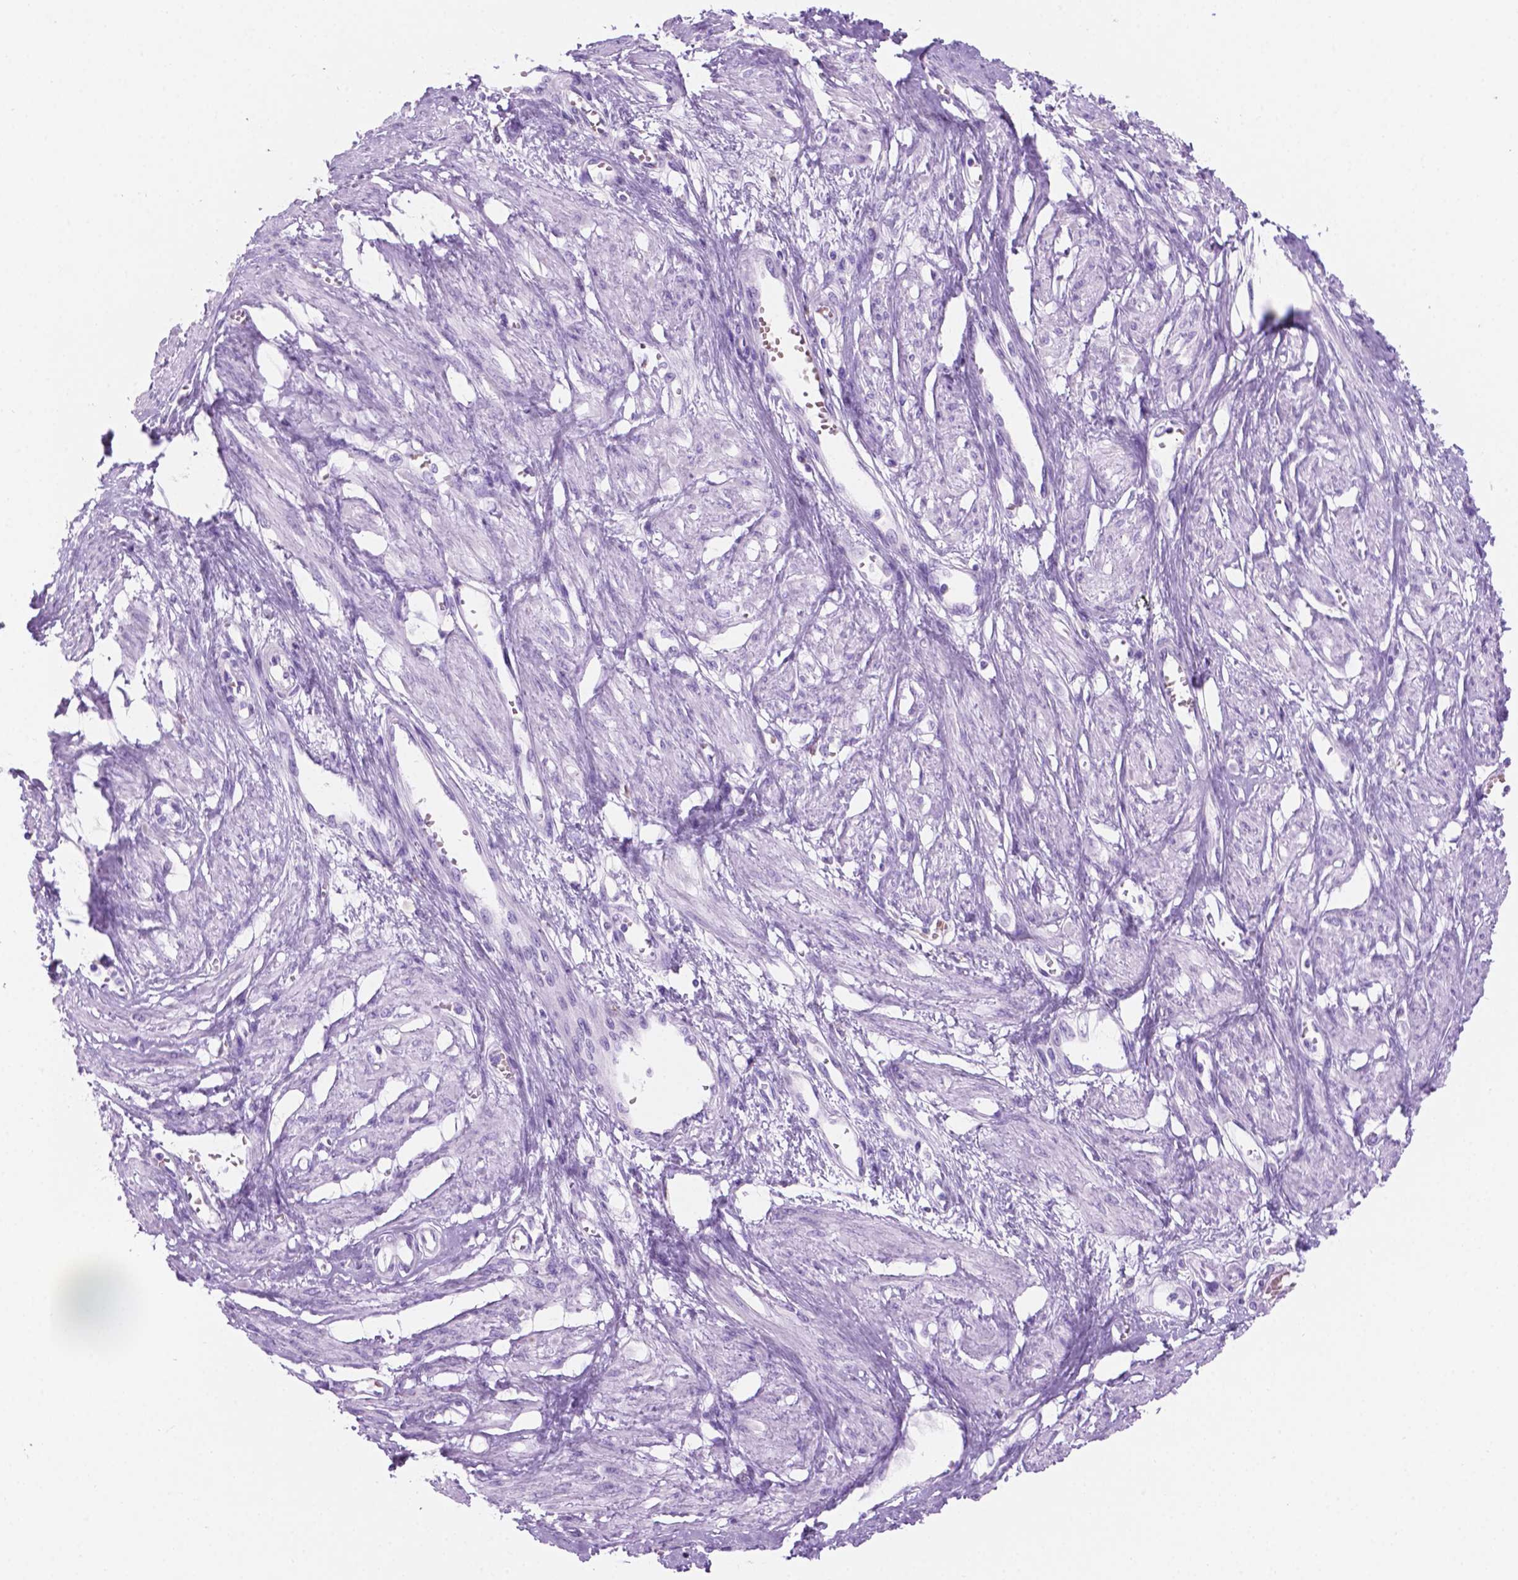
{"staining": {"intensity": "negative", "quantity": "none", "location": "none"}, "tissue": "smooth muscle", "cell_type": "Smooth muscle cells", "image_type": "normal", "snomed": [{"axis": "morphology", "description": "Normal tissue, NOS"}, {"axis": "topography", "description": "Smooth muscle"}, {"axis": "topography", "description": "Uterus"}], "caption": "The image exhibits no staining of smooth muscle cells in unremarkable smooth muscle.", "gene": "GRIN2B", "patient": {"sex": "female", "age": 39}}